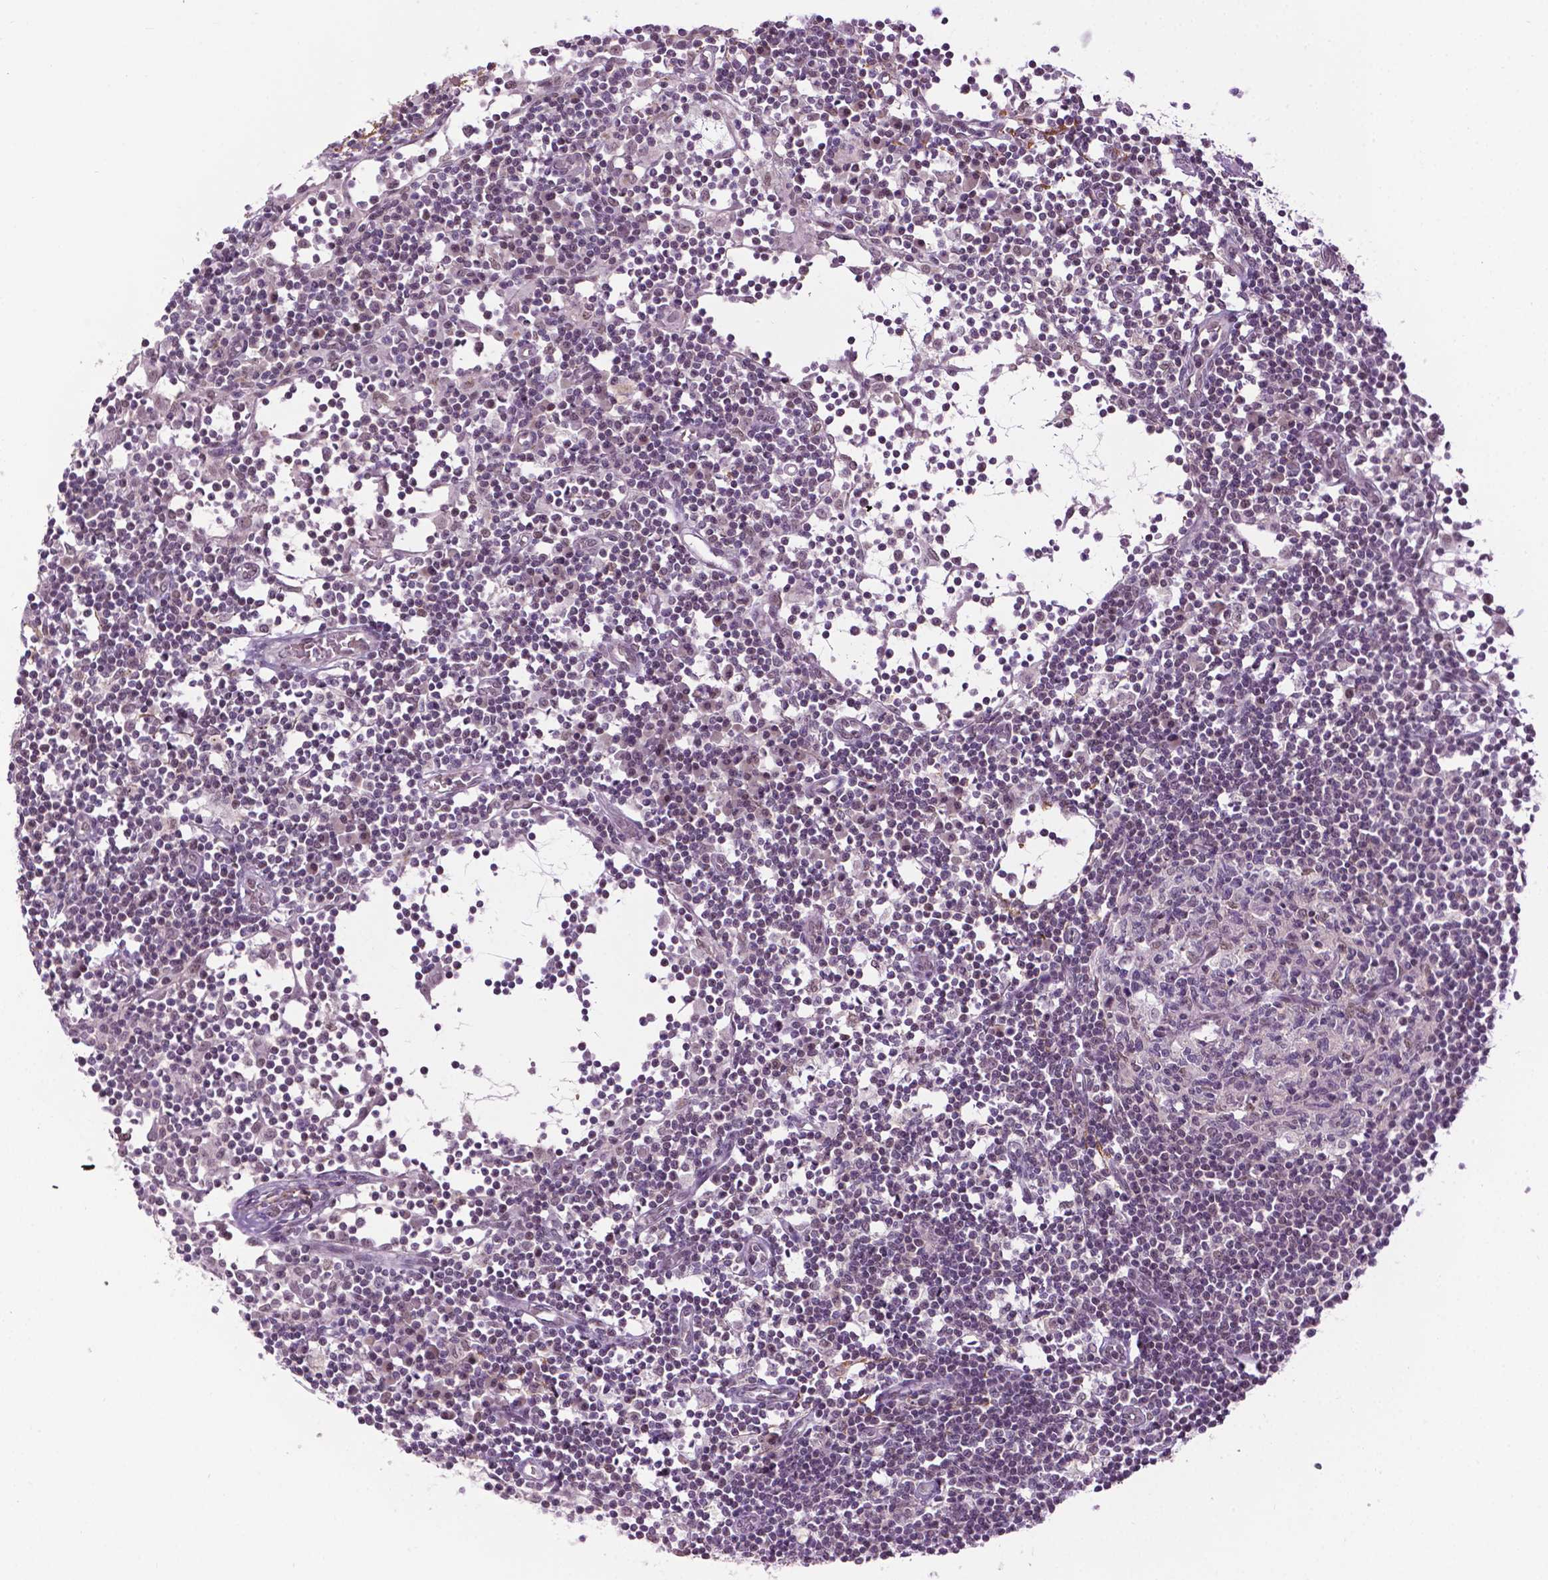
{"staining": {"intensity": "weak", "quantity": "25%-75%", "location": "nuclear"}, "tissue": "lymph node", "cell_type": "Germinal center cells", "image_type": "normal", "snomed": [{"axis": "morphology", "description": "Normal tissue, NOS"}, {"axis": "topography", "description": "Lymph node"}], "caption": "Immunohistochemical staining of unremarkable human lymph node demonstrates low levels of weak nuclear expression in about 25%-75% of germinal center cells. (DAB = brown stain, brightfield microscopy at high magnification).", "gene": "UBQLN4", "patient": {"sex": "female", "age": 72}}